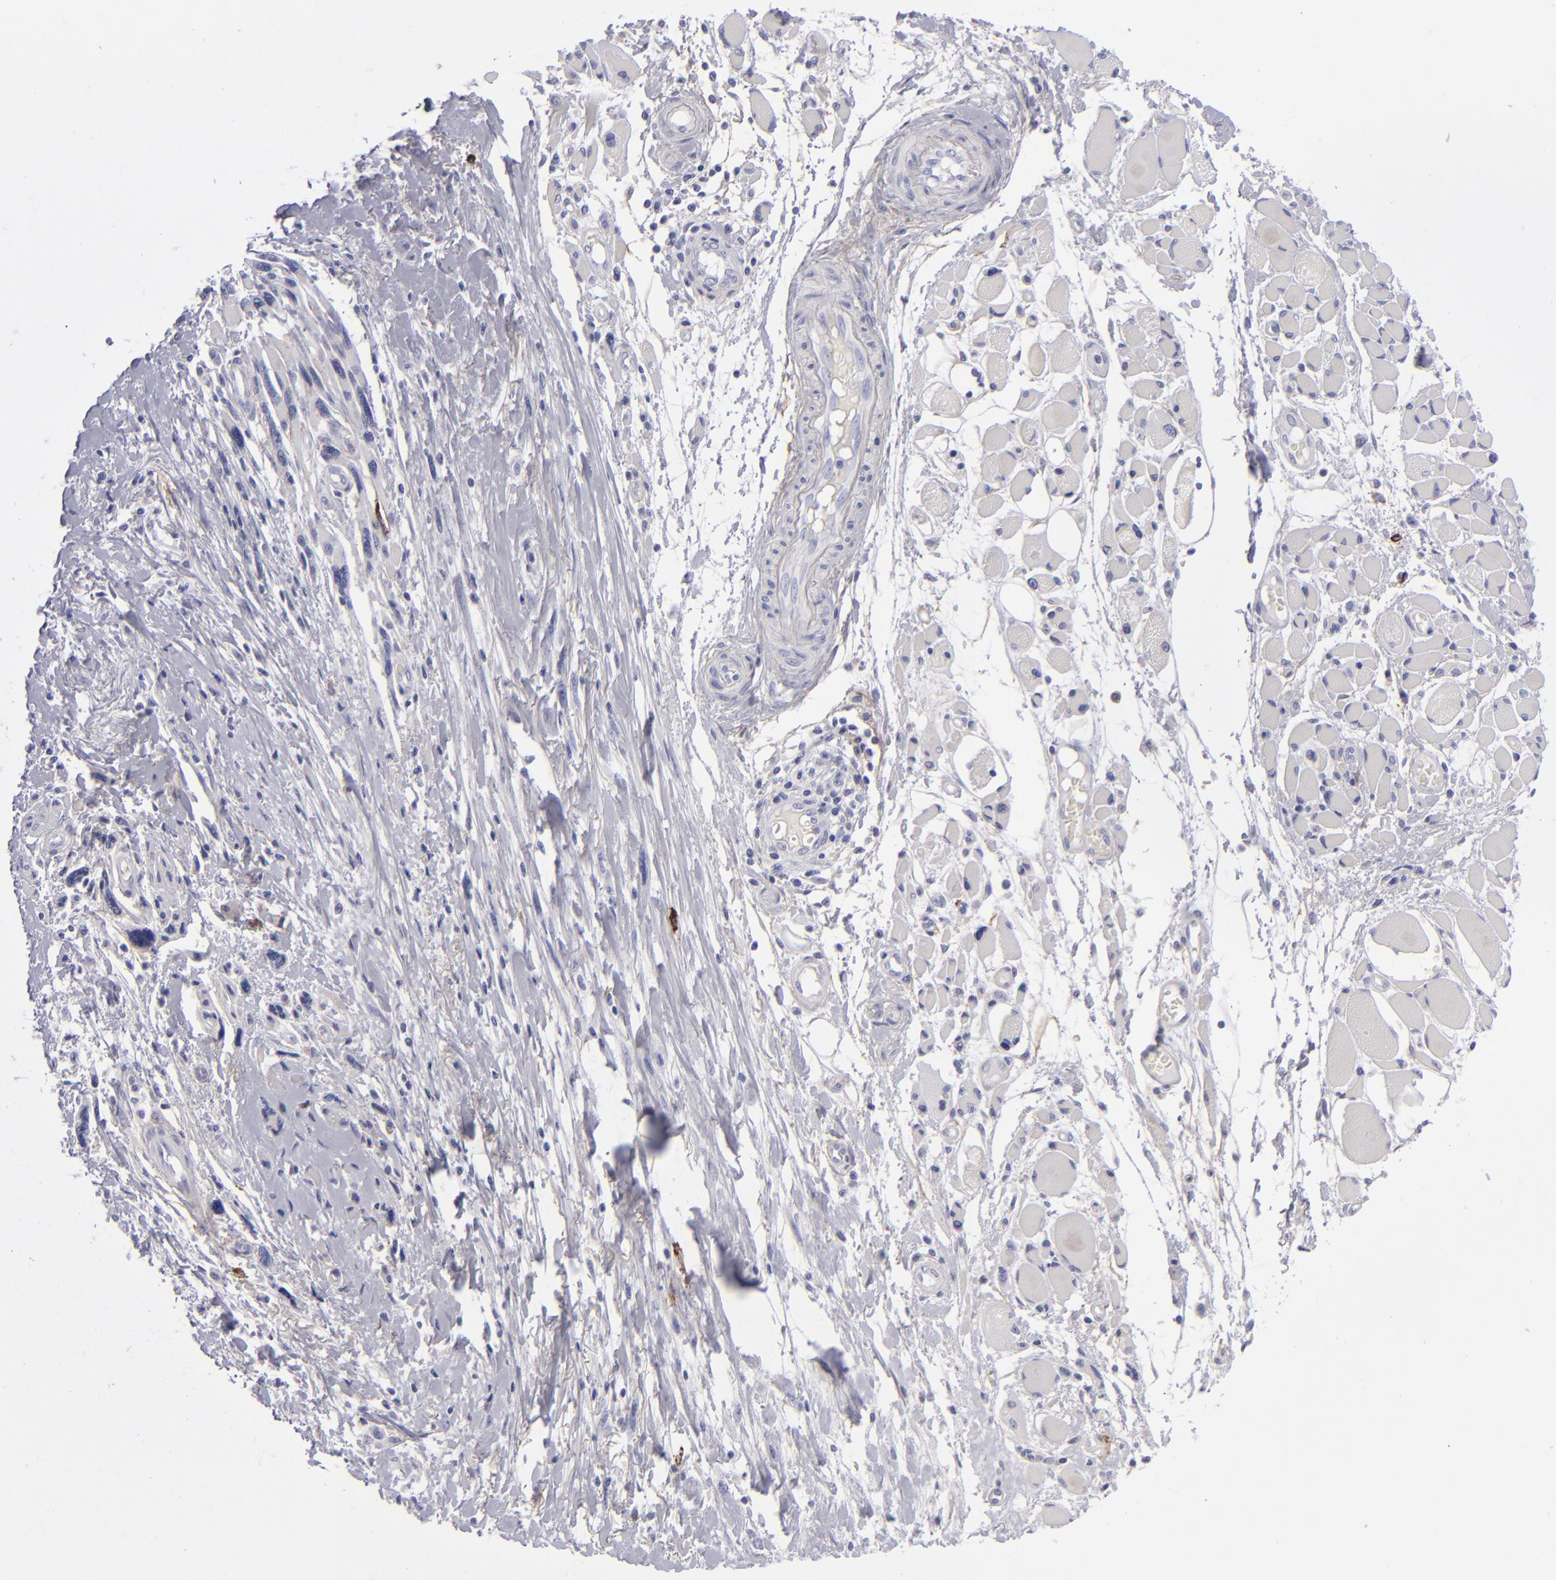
{"staining": {"intensity": "negative", "quantity": "none", "location": "none"}, "tissue": "melanoma", "cell_type": "Tumor cells", "image_type": "cancer", "snomed": [{"axis": "morphology", "description": "Malignant melanoma, NOS"}, {"axis": "topography", "description": "Skin"}], "caption": "Tumor cells are negative for protein expression in human malignant melanoma.", "gene": "ANPEP", "patient": {"sex": "male", "age": 91}}